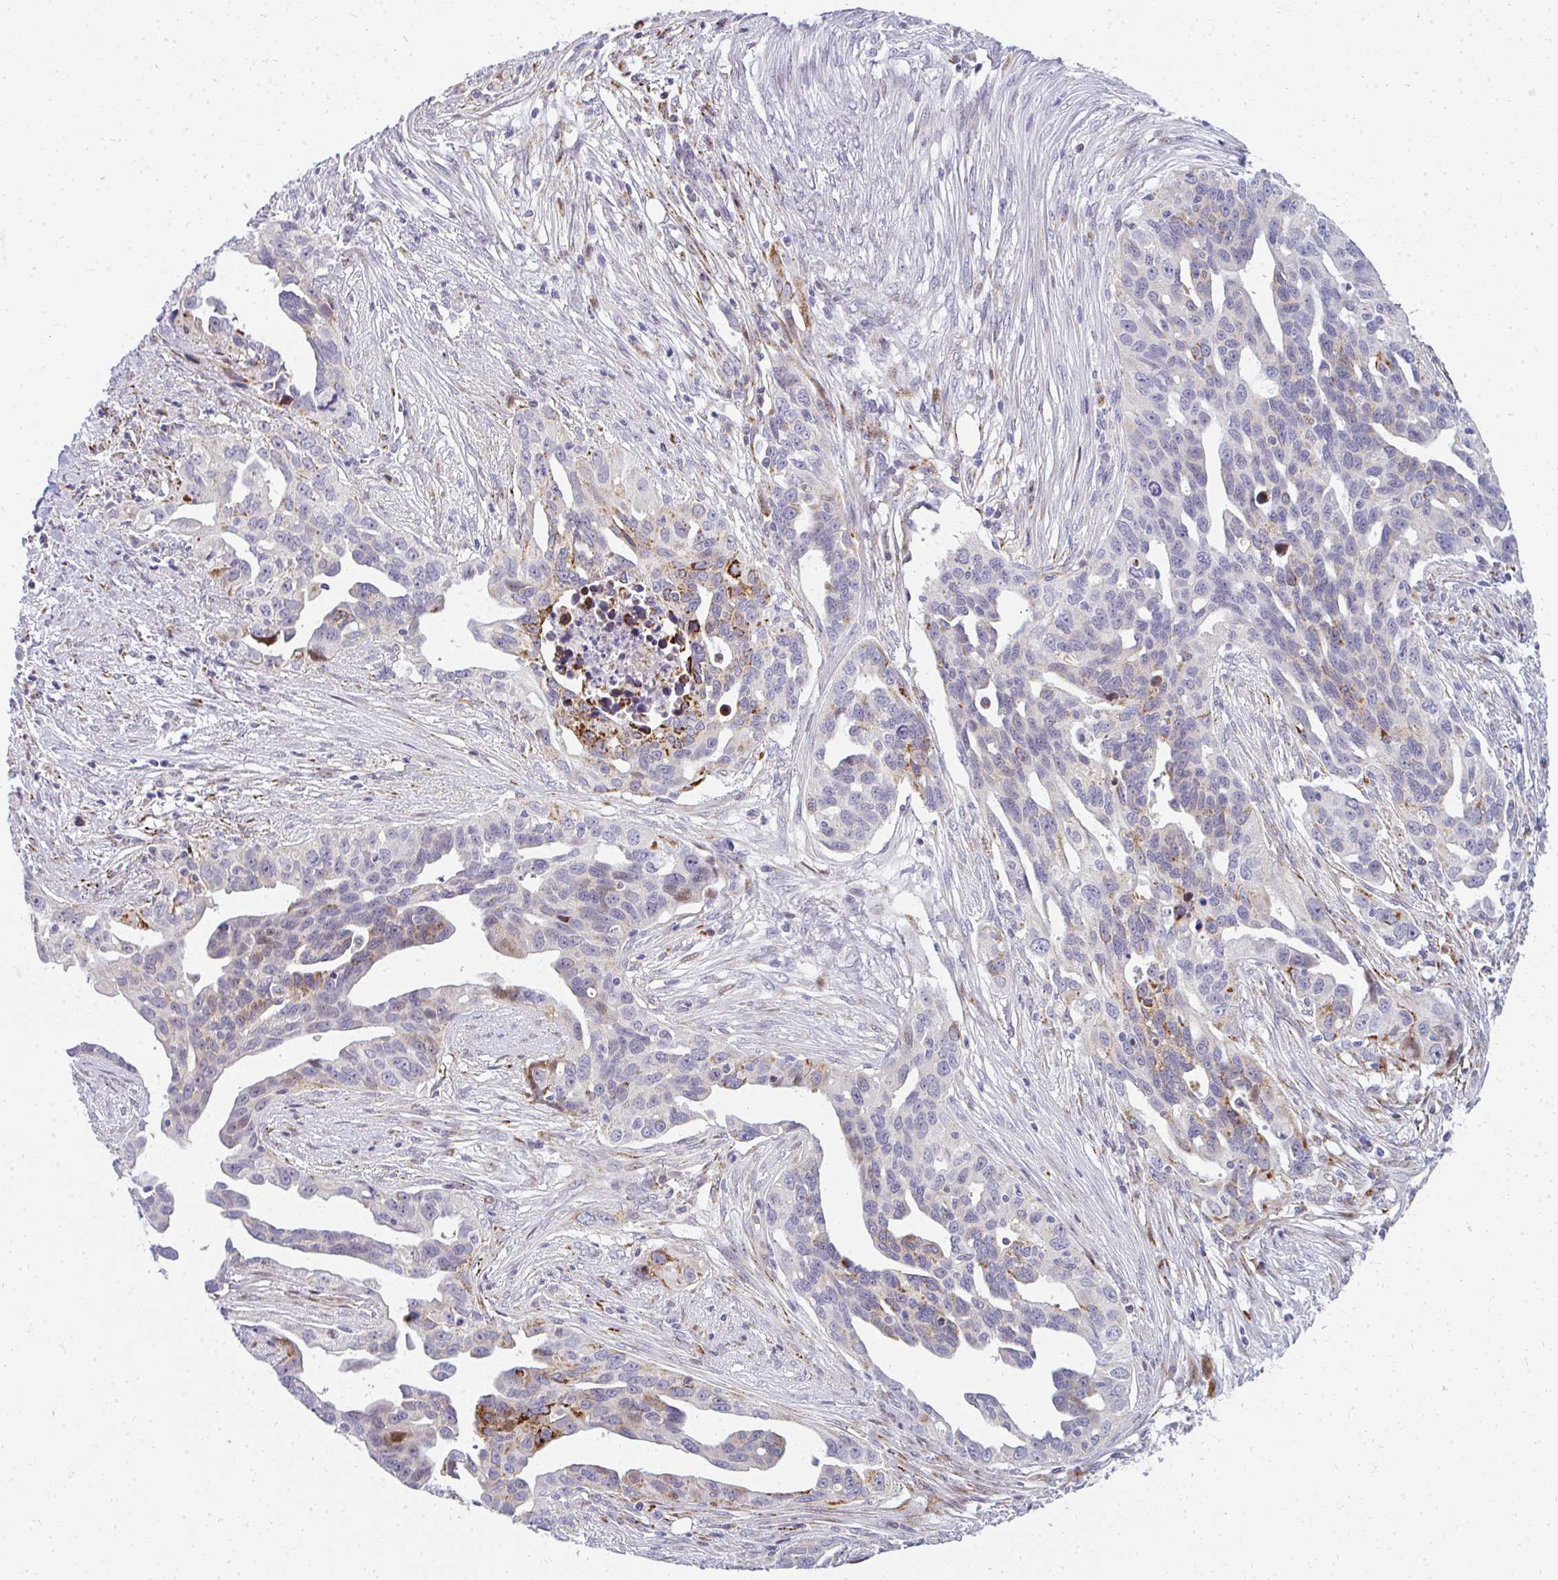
{"staining": {"intensity": "strong", "quantity": "<25%", "location": "cytoplasmic/membranous"}, "tissue": "ovarian cancer", "cell_type": "Tumor cells", "image_type": "cancer", "snomed": [{"axis": "morphology", "description": "Carcinoma, endometroid"}, {"axis": "morphology", "description": "Cystadenocarcinoma, serous, NOS"}, {"axis": "topography", "description": "Ovary"}], "caption": "This histopathology image demonstrates ovarian cancer stained with immunohistochemistry to label a protein in brown. The cytoplasmic/membranous of tumor cells show strong positivity for the protein. Nuclei are counter-stained blue.", "gene": "PLA2G5", "patient": {"sex": "female", "age": 45}}